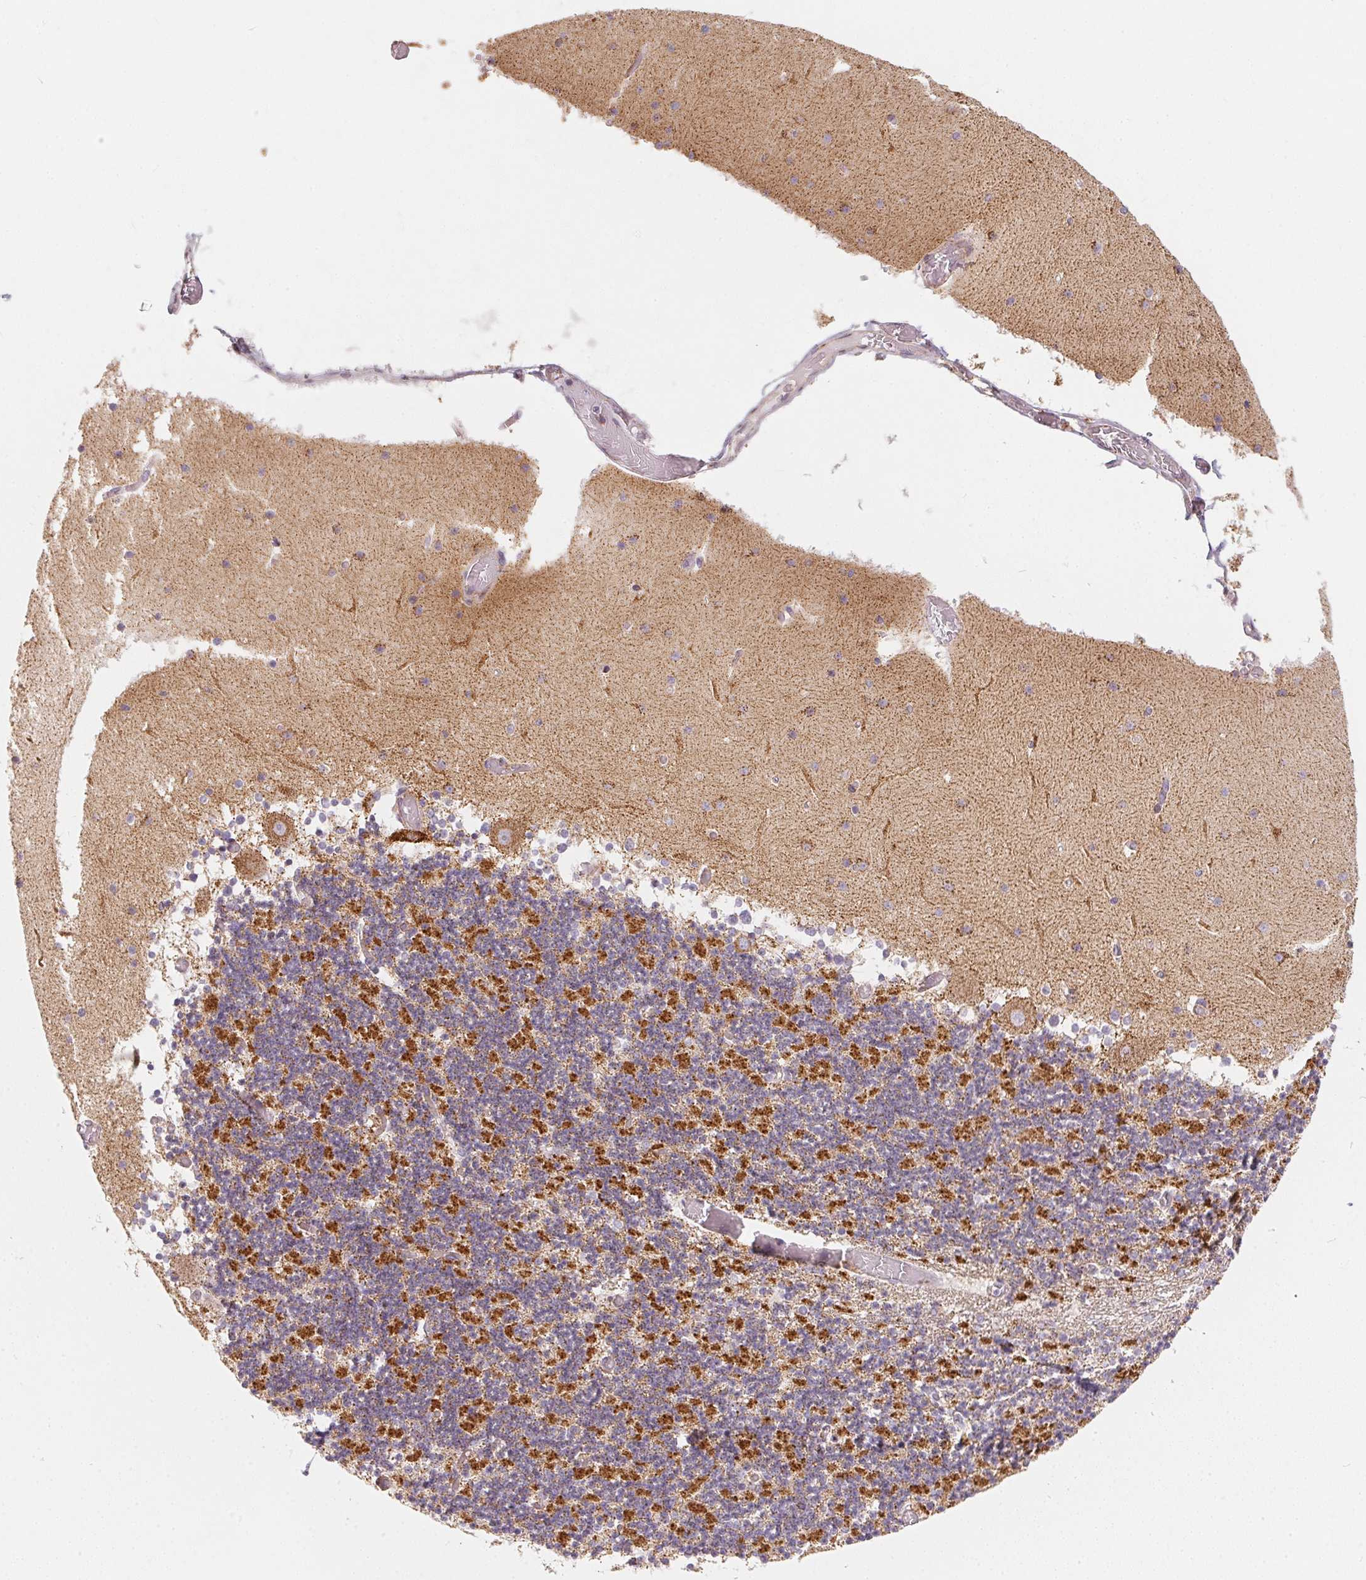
{"staining": {"intensity": "strong", "quantity": "25%-75%", "location": "cytoplasmic/membranous"}, "tissue": "cerebellum", "cell_type": "Cells in granular layer", "image_type": "normal", "snomed": [{"axis": "morphology", "description": "Normal tissue, NOS"}, {"axis": "topography", "description": "Cerebellum"}], "caption": "Strong cytoplasmic/membranous staining for a protein is seen in approximately 25%-75% of cells in granular layer of normal cerebellum using immunohistochemistry (IHC).", "gene": "VWA5B2", "patient": {"sex": "female", "age": 28}}